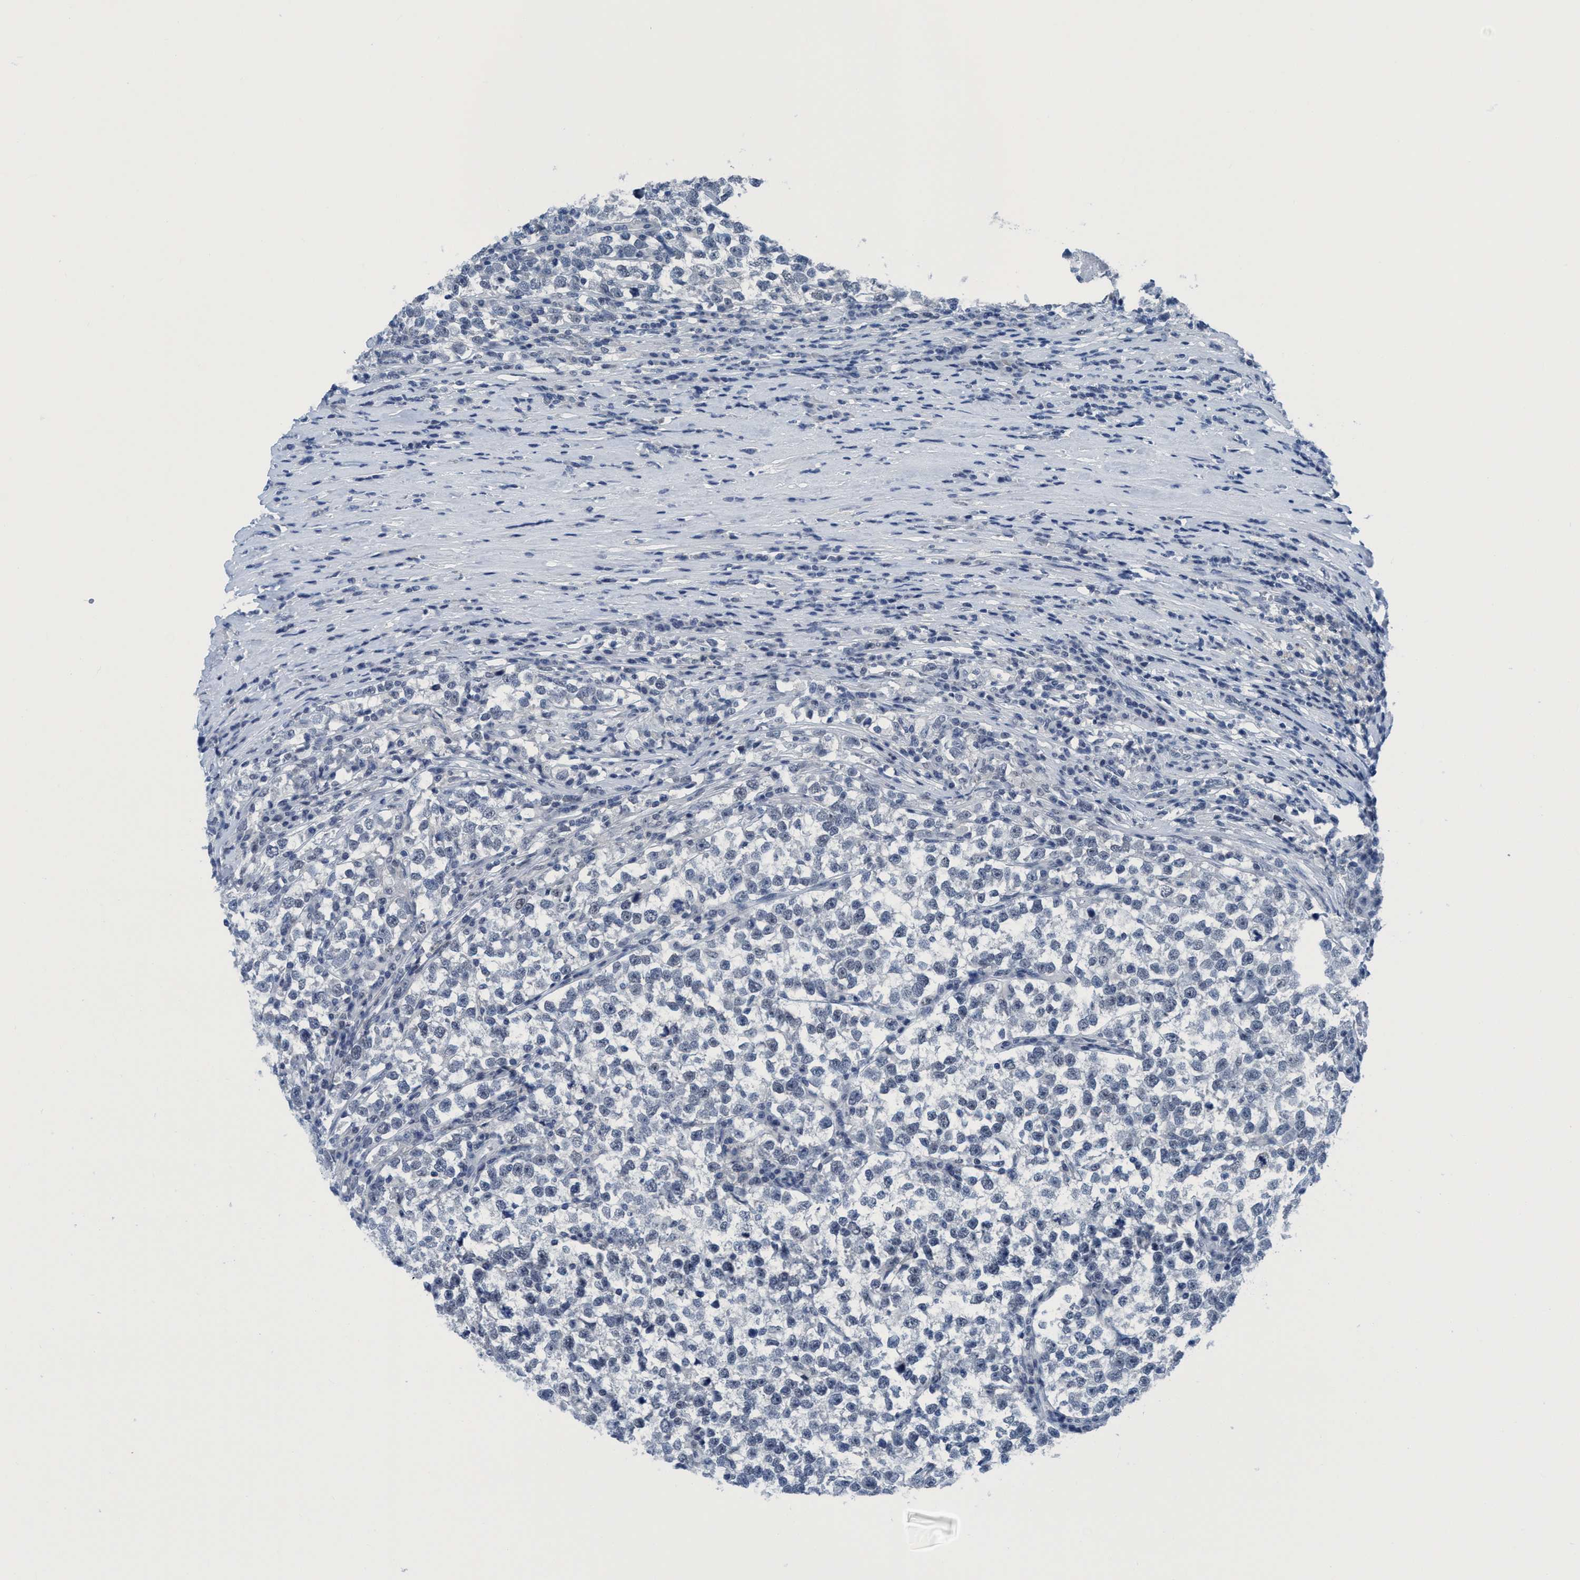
{"staining": {"intensity": "negative", "quantity": "none", "location": "none"}, "tissue": "testis cancer", "cell_type": "Tumor cells", "image_type": "cancer", "snomed": [{"axis": "morphology", "description": "Normal tissue, NOS"}, {"axis": "morphology", "description": "Seminoma, NOS"}, {"axis": "topography", "description": "Testis"}], "caption": "Immunohistochemistry (IHC) image of neoplastic tissue: seminoma (testis) stained with DAB exhibits no significant protein expression in tumor cells. Nuclei are stained in blue.", "gene": "DNAI1", "patient": {"sex": "male", "age": 43}}